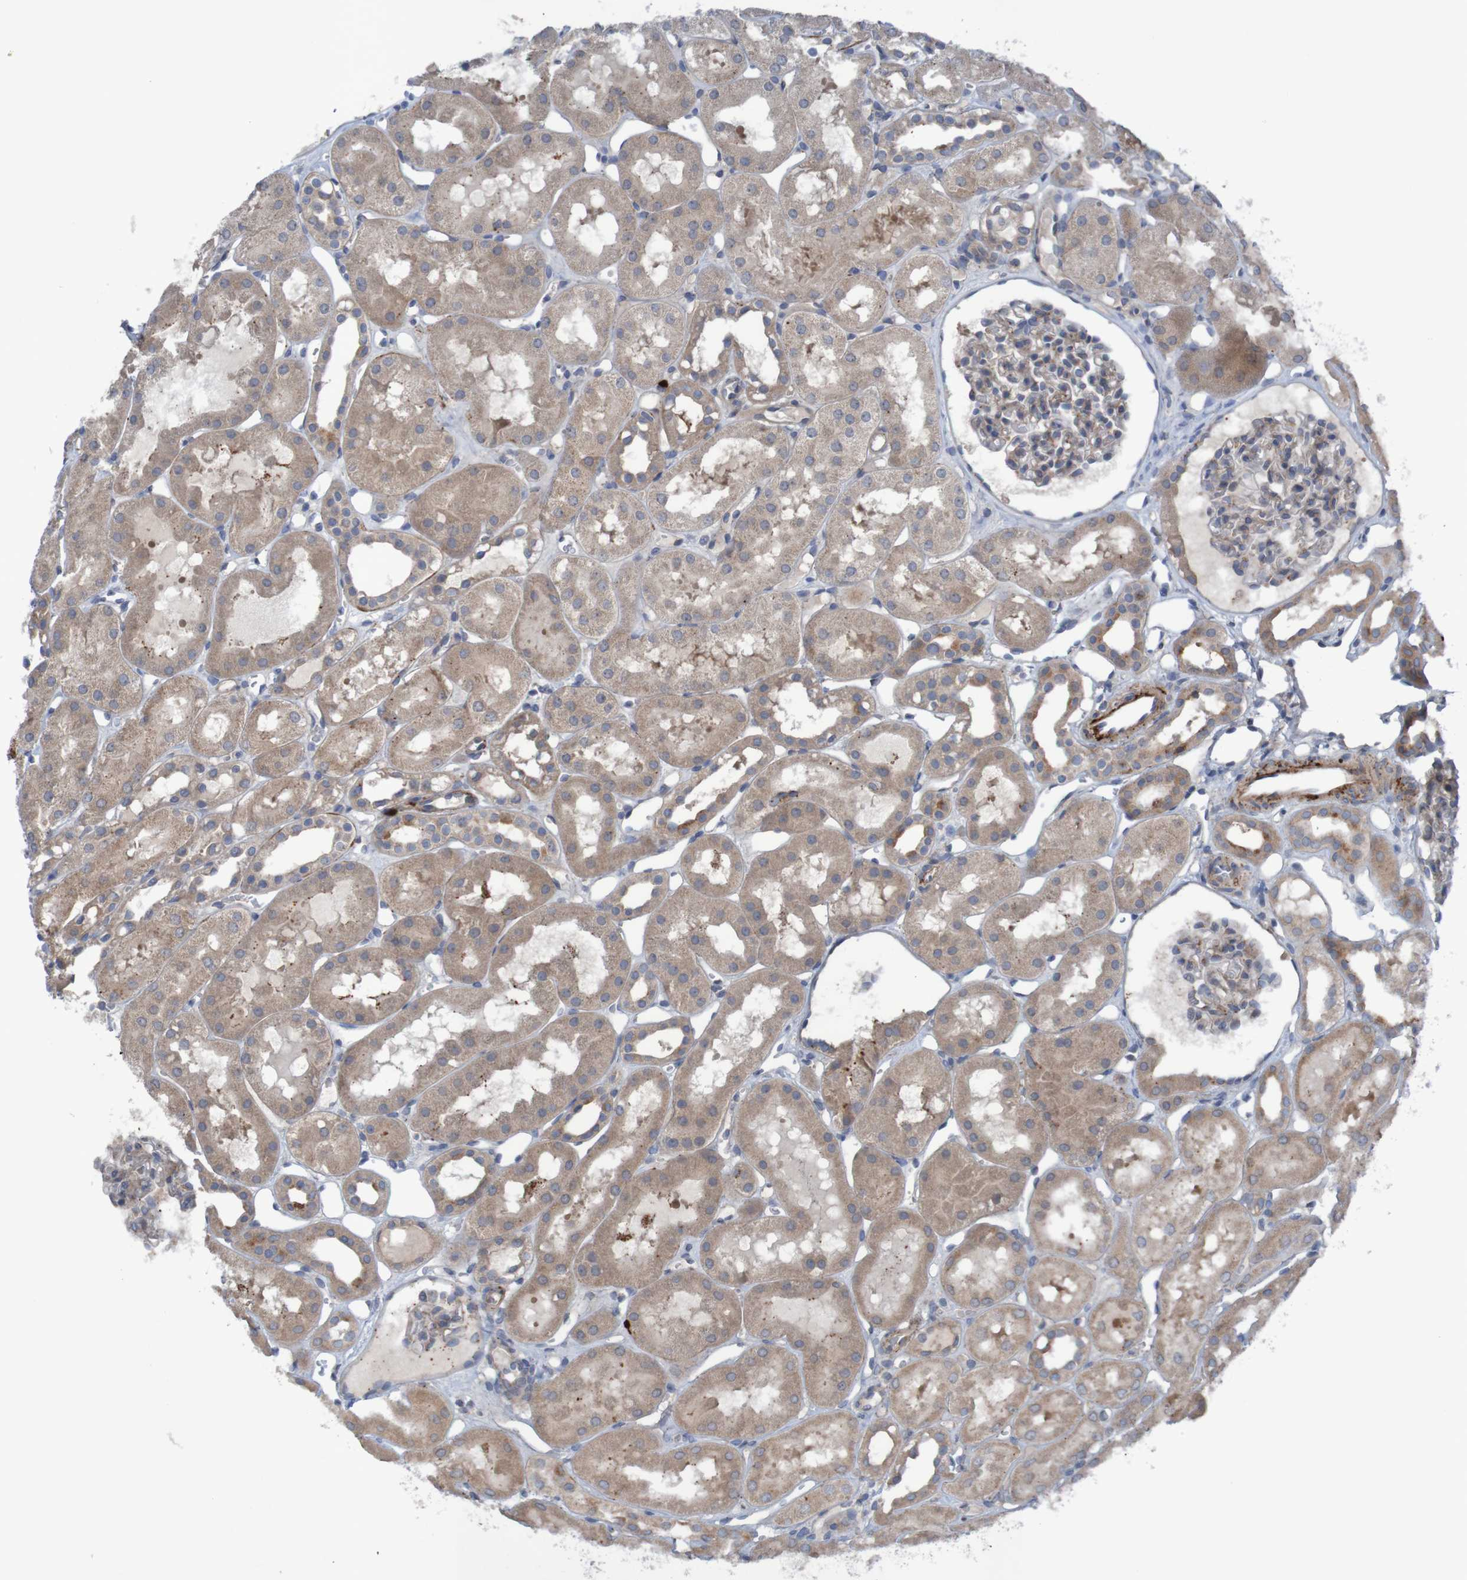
{"staining": {"intensity": "negative", "quantity": "none", "location": "none"}, "tissue": "kidney", "cell_type": "Cells in glomeruli", "image_type": "normal", "snomed": [{"axis": "morphology", "description": "Normal tissue, NOS"}, {"axis": "topography", "description": "Kidney"}, {"axis": "topography", "description": "Urinary bladder"}], "caption": "An image of human kidney is negative for staining in cells in glomeruli. (DAB IHC with hematoxylin counter stain).", "gene": "ANGPT4", "patient": {"sex": "male", "age": 16}}